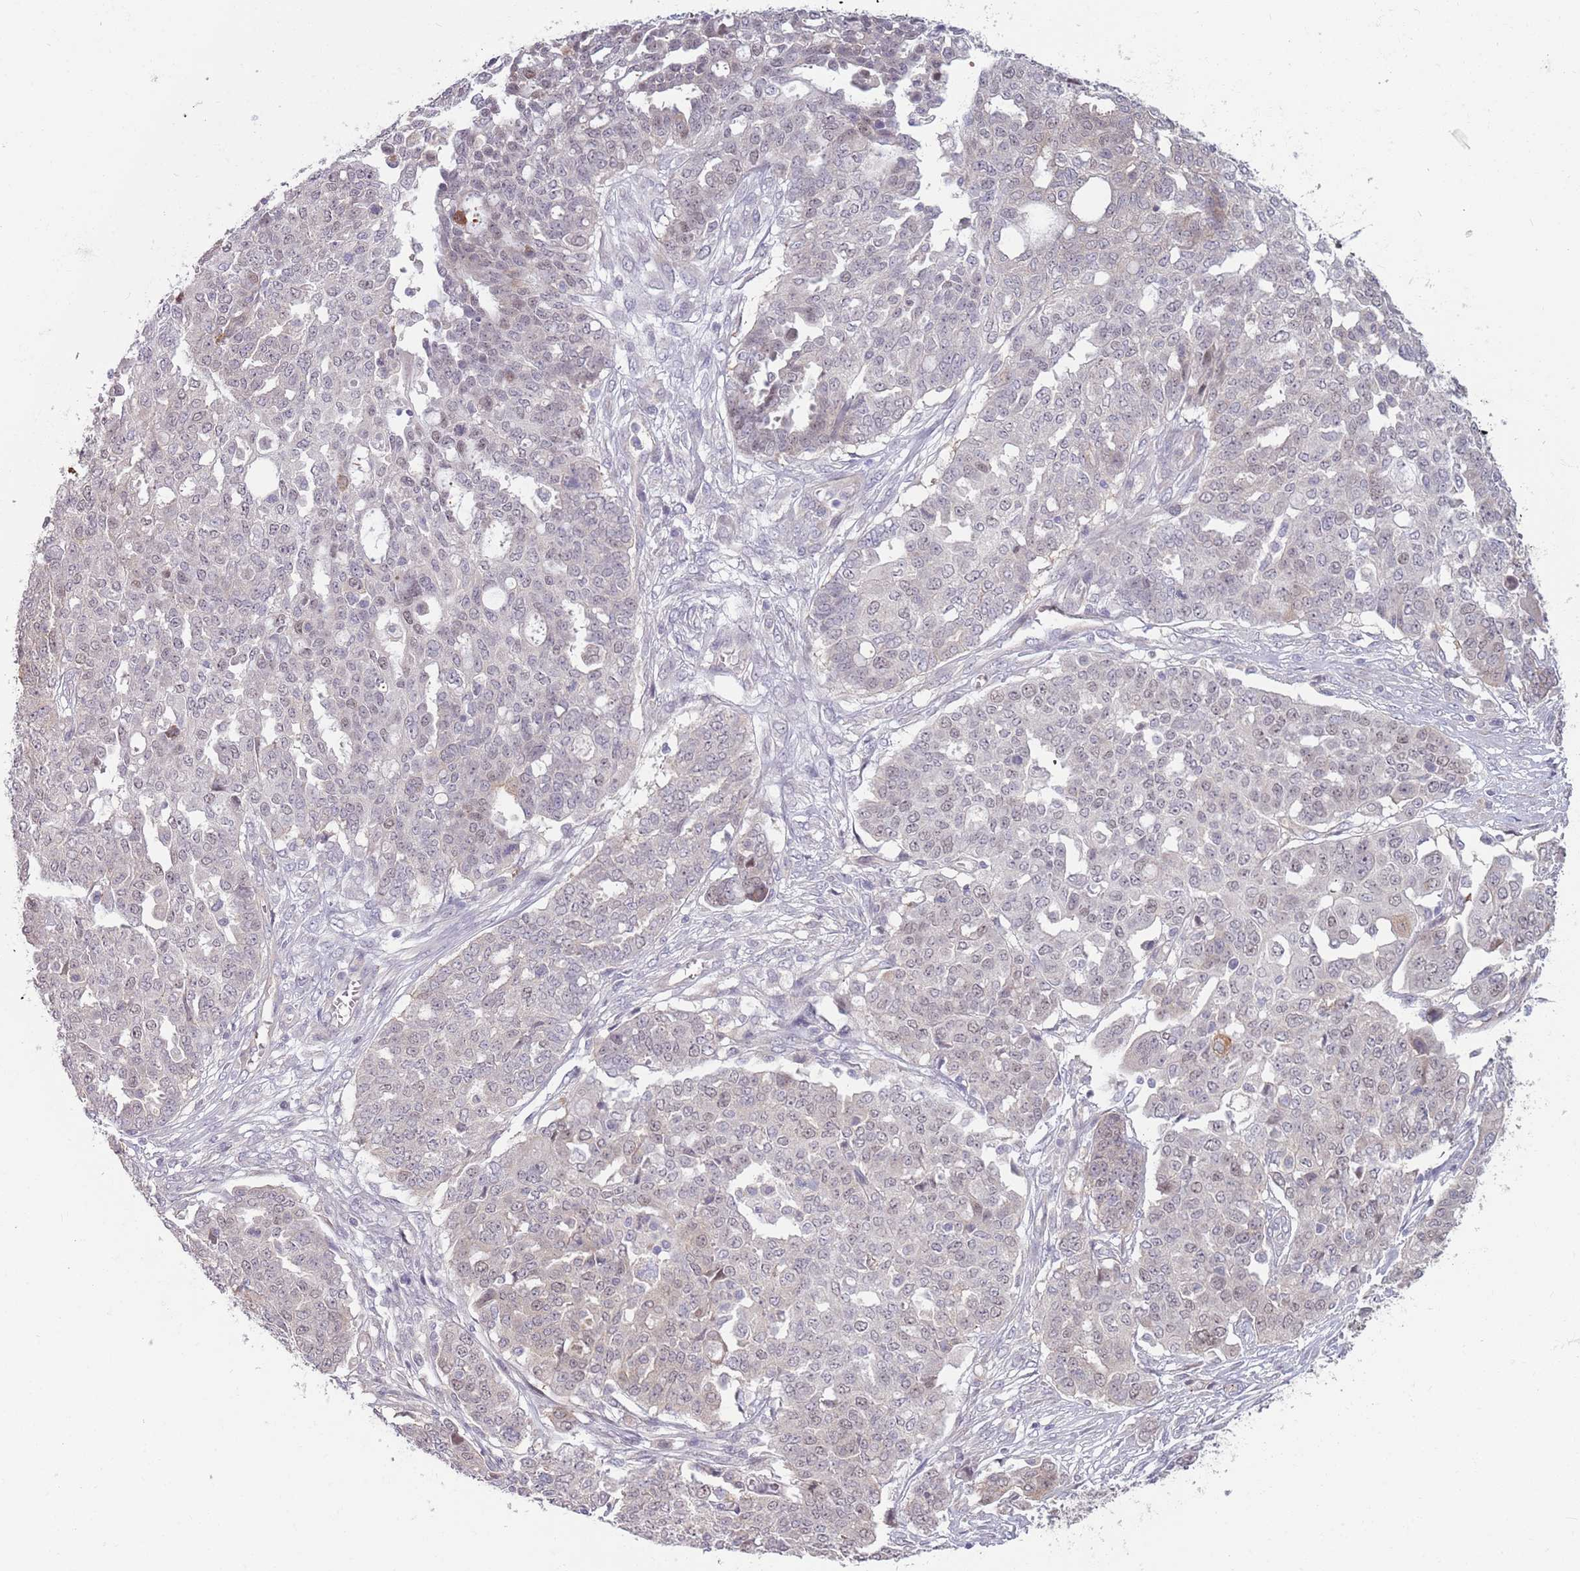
{"staining": {"intensity": "weak", "quantity": "<25%", "location": "nuclear"}, "tissue": "ovarian cancer", "cell_type": "Tumor cells", "image_type": "cancer", "snomed": [{"axis": "morphology", "description": "Cystadenocarcinoma, serous, NOS"}, {"axis": "topography", "description": "Soft tissue"}, {"axis": "topography", "description": "Ovary"}], "caption": "The immunohistochemistry image has no significant staining in tumor cells of ovarian cancer (serous cystadenocarcinoma) tissue.", "gene": "LDHD", "patient": {"sex": "female", "age": 57}}